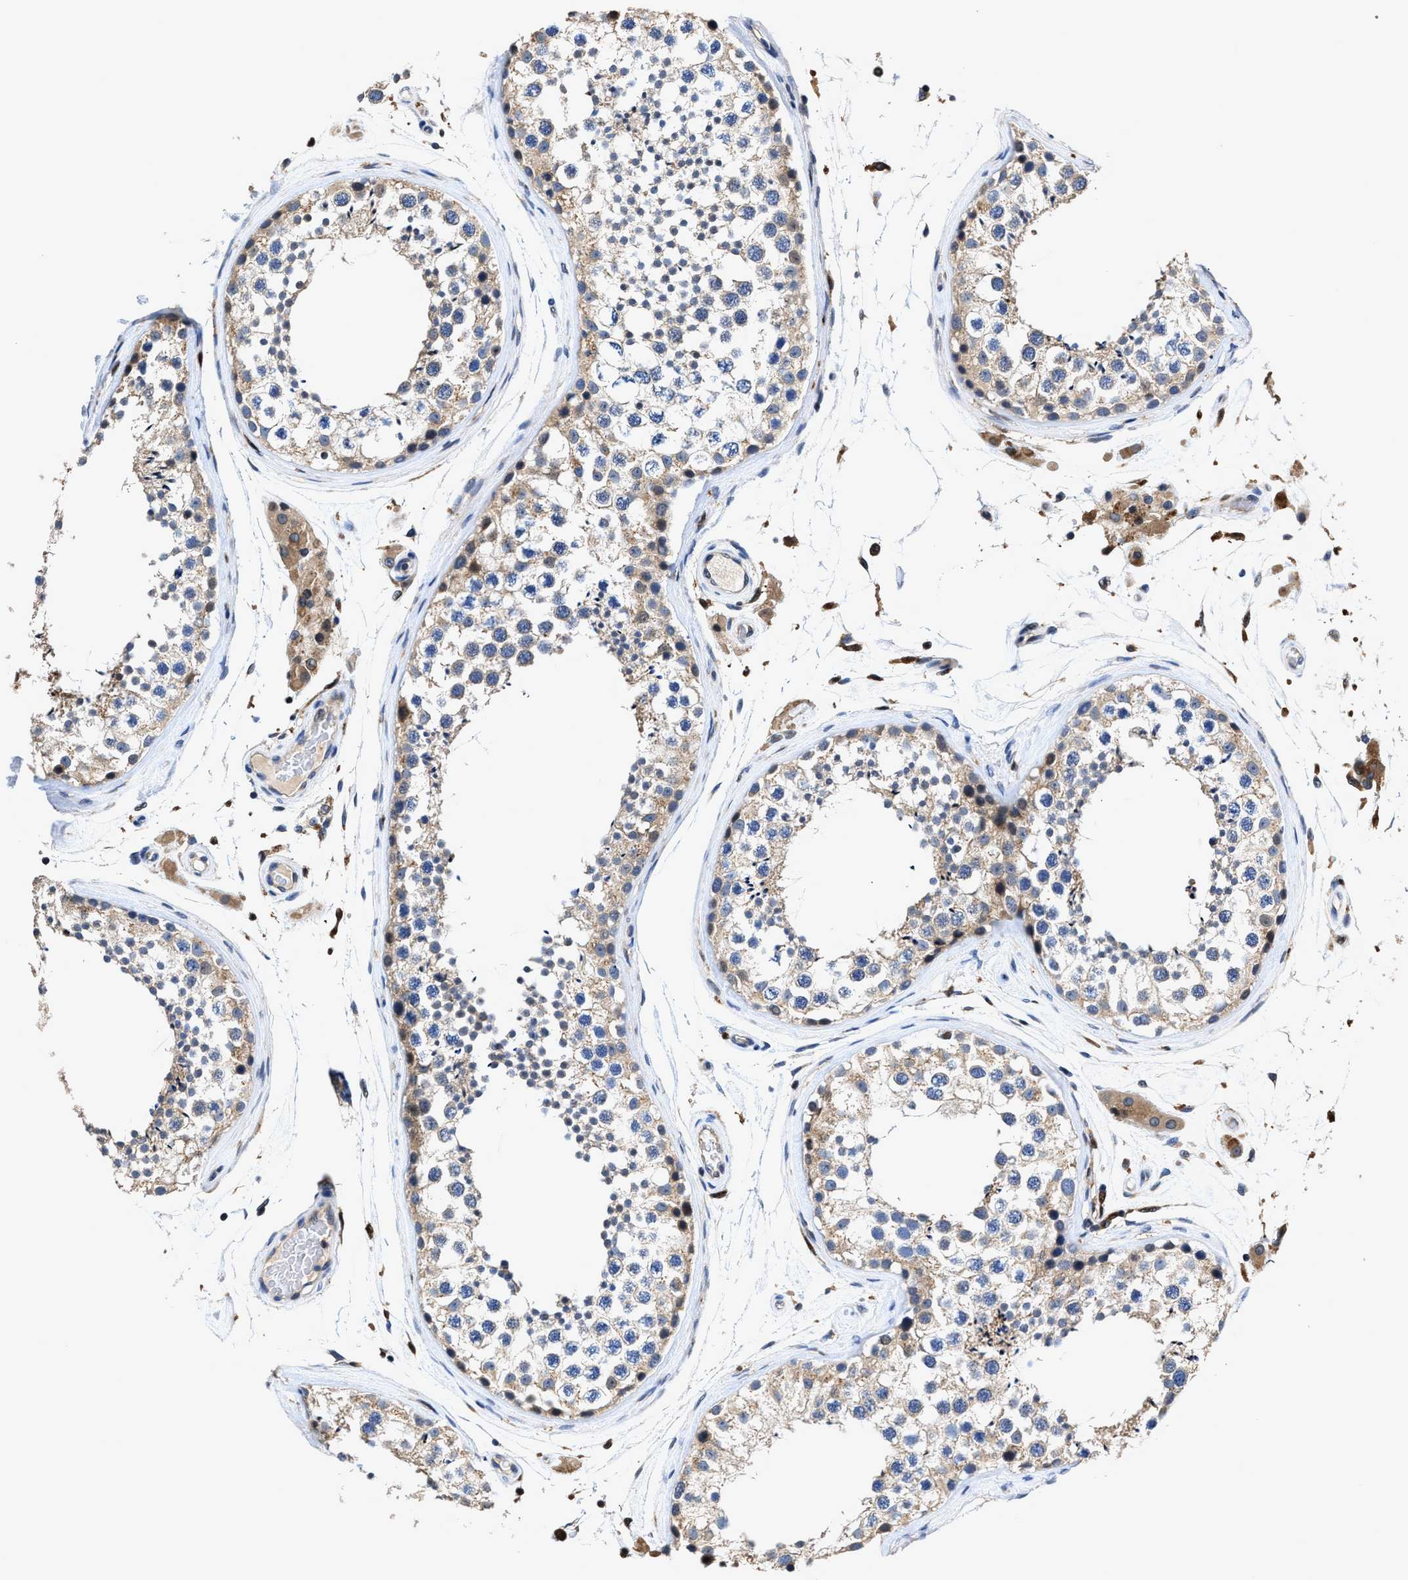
{"staining": {"intensity": "weak", "quantity": "25%-75%", "location": "cytoplasmic/membranous"}, "tissue": "testis", "cell_type": "Cells in seminiferous ducts", "image_type": "normal", "snomed": [{"axis": "morphology", "description": "Normal tissue, NOS"}, {"axis": "topography", "description": "Testis"}], "caption": "A brown stain highlights weak cytoplasmic/membranous staining of a protein in cells in seminiferous ducts of normal human testis. The staining is performed using DAB (3,3'-diaminobenzidine) brown chromogen to label protein expression. The nuclei are counter-stained blue using hematoxylin.", "gene": "RGS10", "patient": {"sex": "male", "age": 46}}